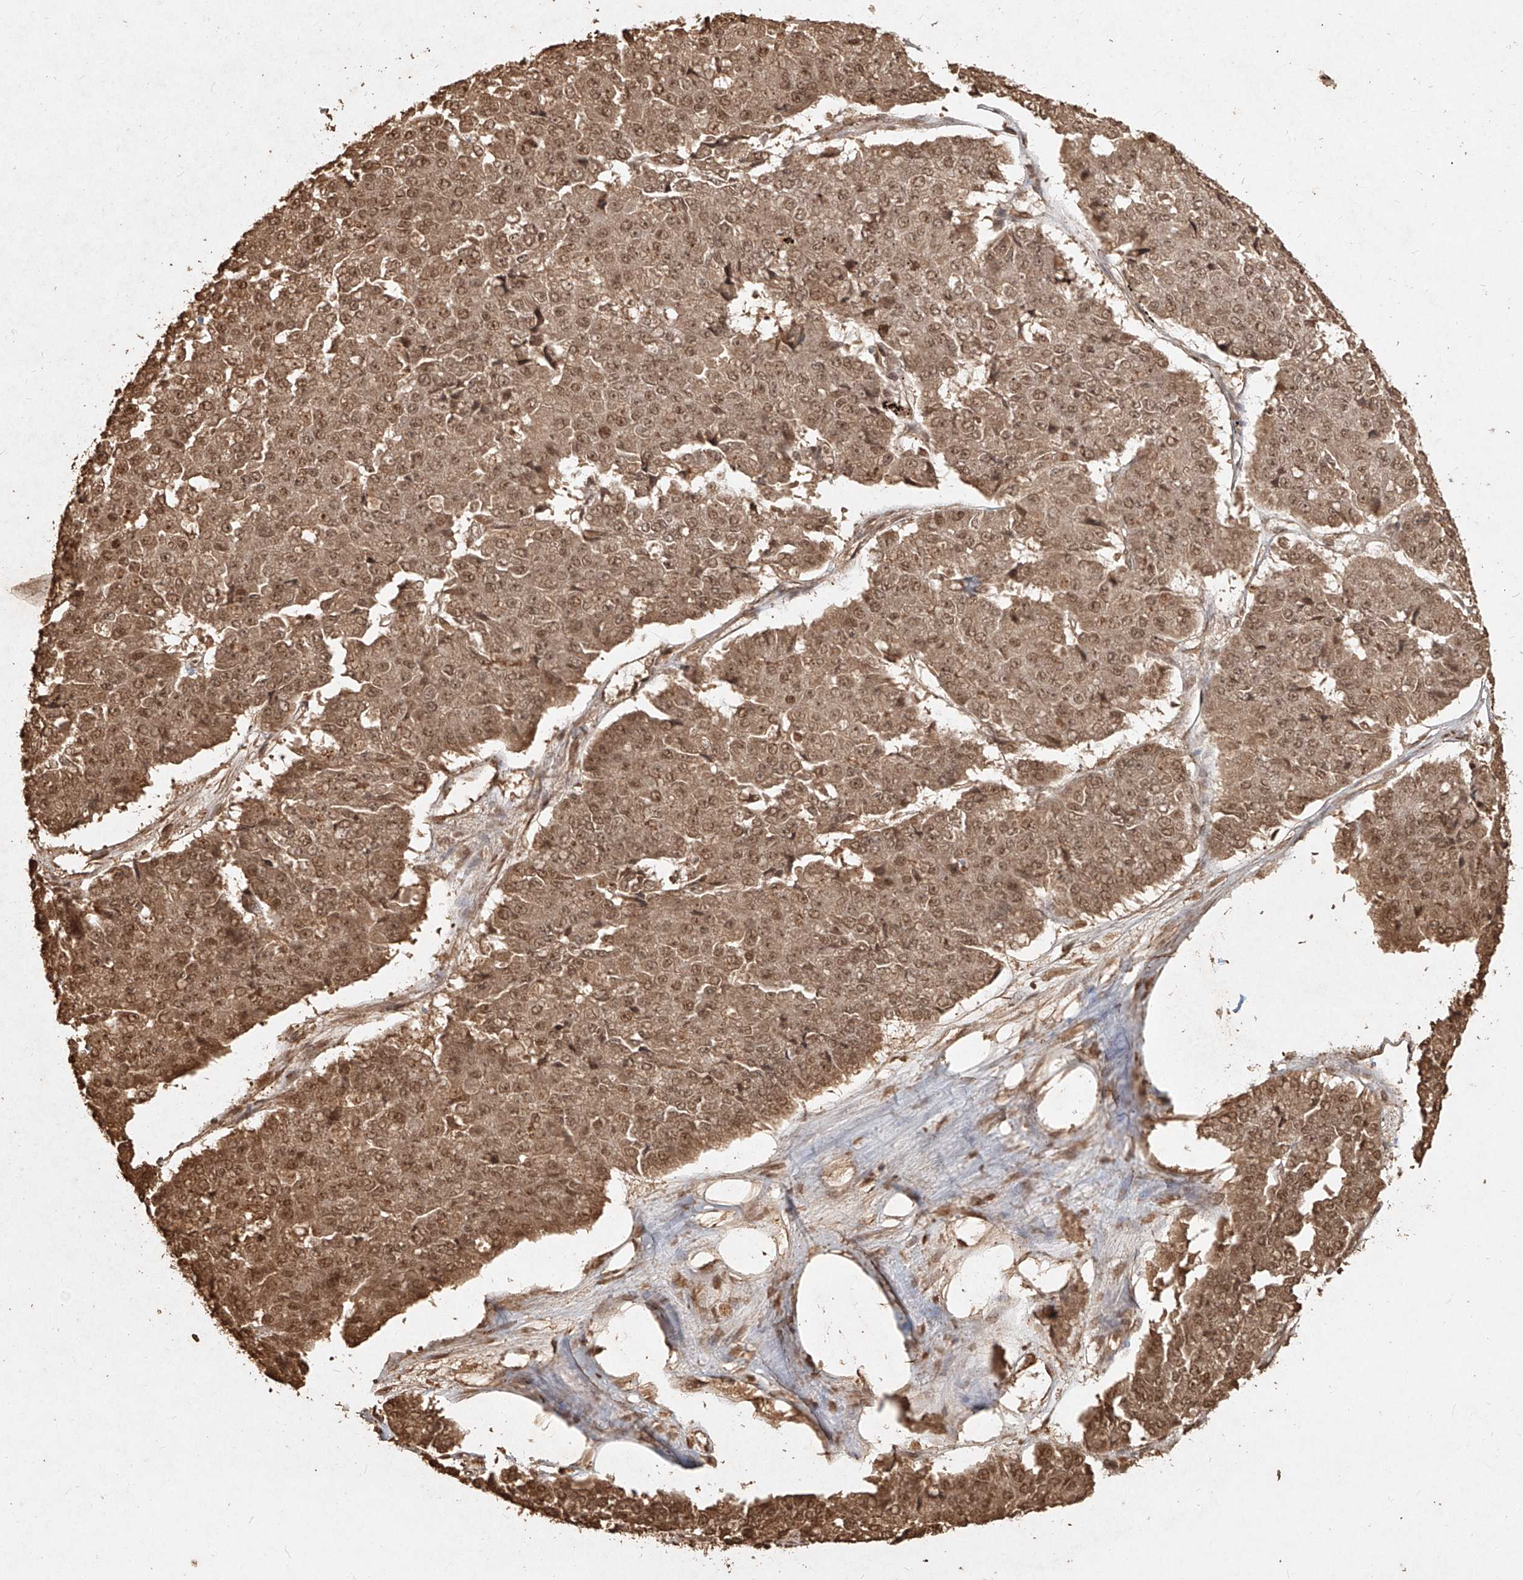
{"staining": {"intensity": "moderate", "quantity": ">75%", "location": "cytoplasmic/membranous,nuclear"}, "tissue": "pancreatic cancer", "cell_type": "Tumor cells", "image_type": "cancer", "snomed": [{"axis": "morphology", "description": "Adenocarcinoma, NOS"}, {"axis": "topography", "description": "Pancreas"}], "caption": "DAB (3,3'-diaminobenzidine) immunohistochemical staining of human pancreatic adenocarcinoma demonstrates moderate cytoplasmic/membranous and nuclear protein positivity in about >75% of tumor cells.", "gene": "UBE2K", "patient": {"sex": "male", "age": 50}}